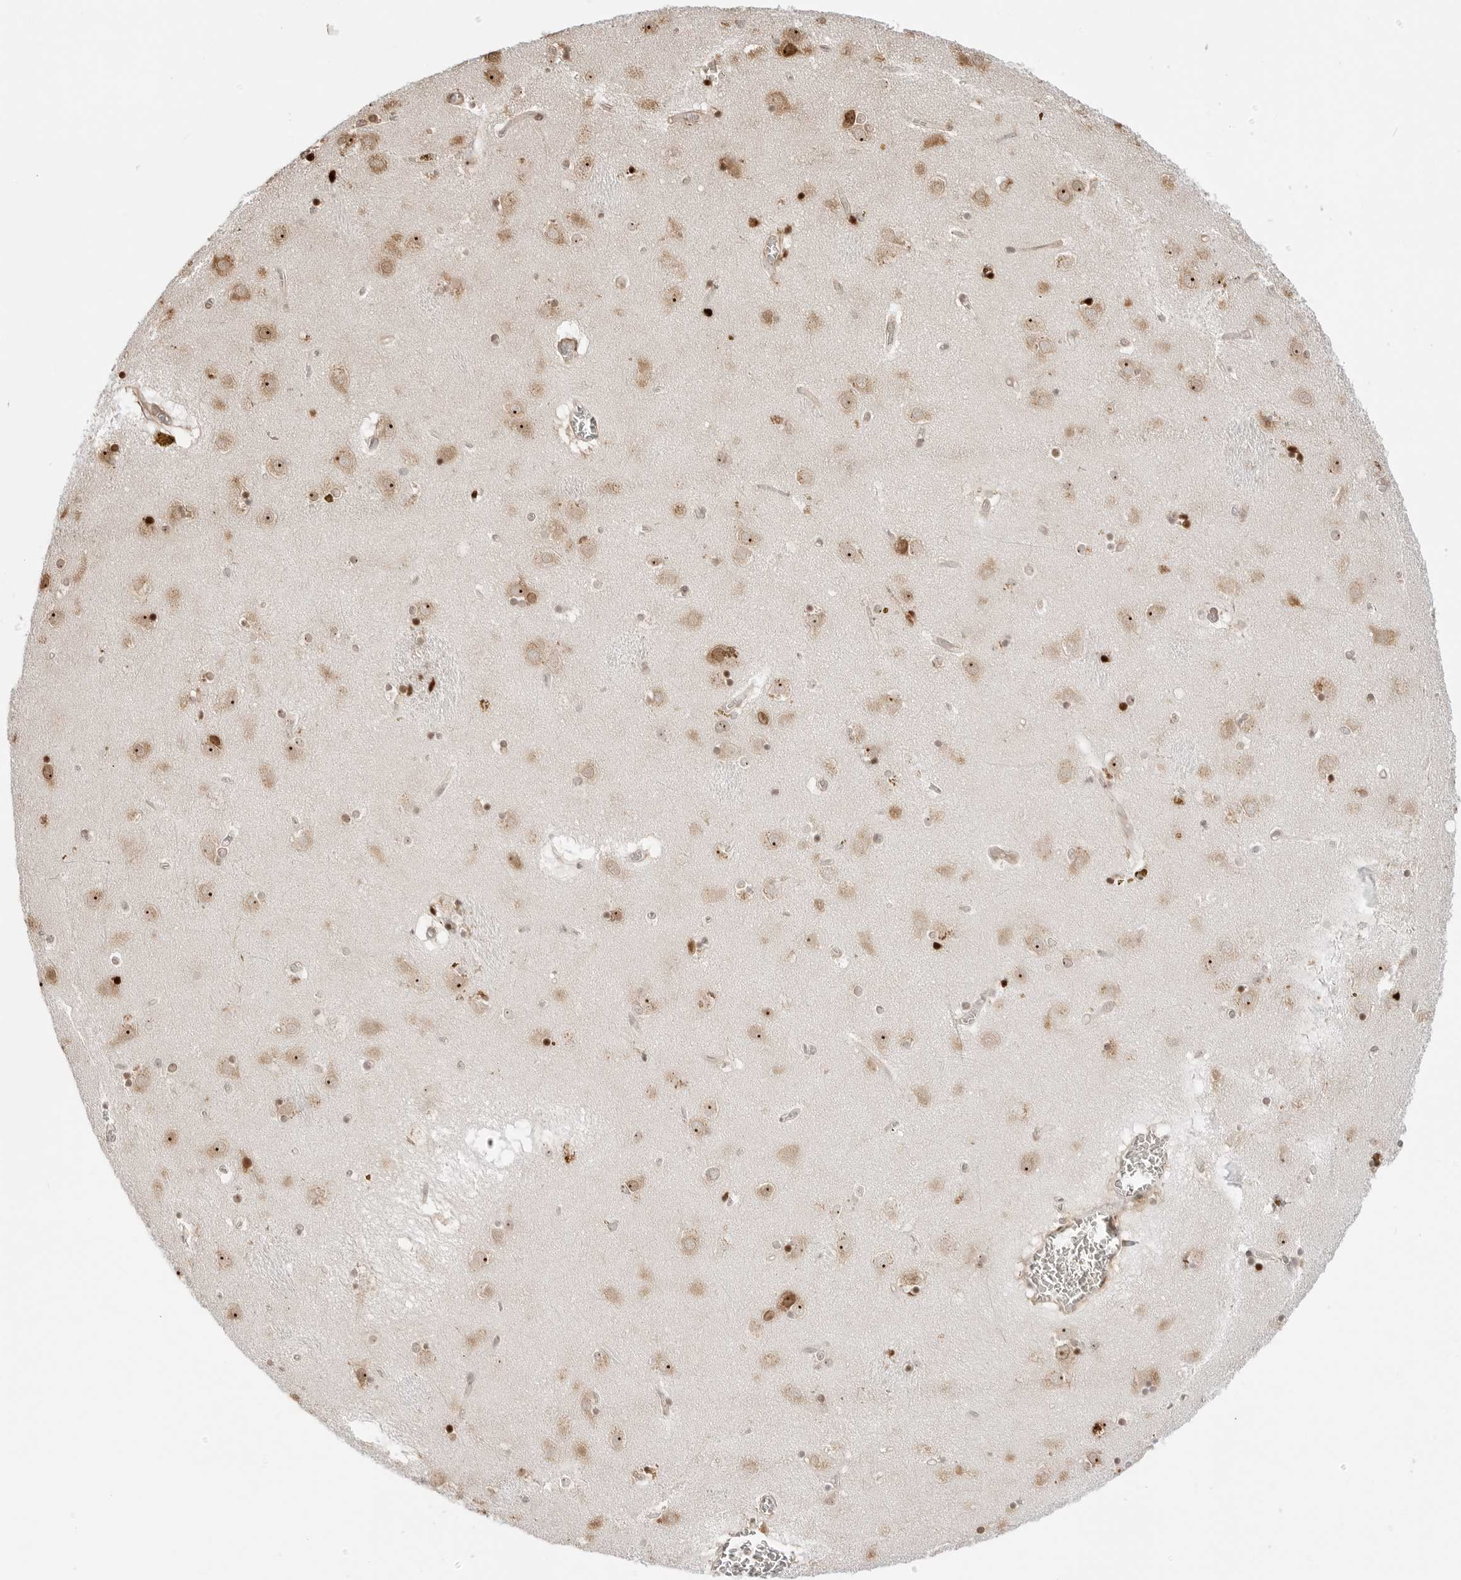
{"staining": {"intensity": "moderate", "quantity": "25%-75%", "location": "nuclear"}, "tissue": "caudate", "cell_type": "Glial cells", "image_type": "normal", "snomed": [{"axis": "morphology", "description": "Normal tissue, NOS"}, {"axis": "topography", "description": "Lateral ventricle wall"}], "caption": "DAB (3,3'-diaminobenzidine) immunohistochemical staining of normal human caudate shows moderate nuclear protein expression in approximately 25%-75% of glial cells. Using DAB (3,3'-diaminobenzidine) (brown) and hematoxylin (blue) stains, captured at high magnification using brightfield microscopy.", "gene": "FKBP14", "patient": {"sex": "male", "age": 70}}